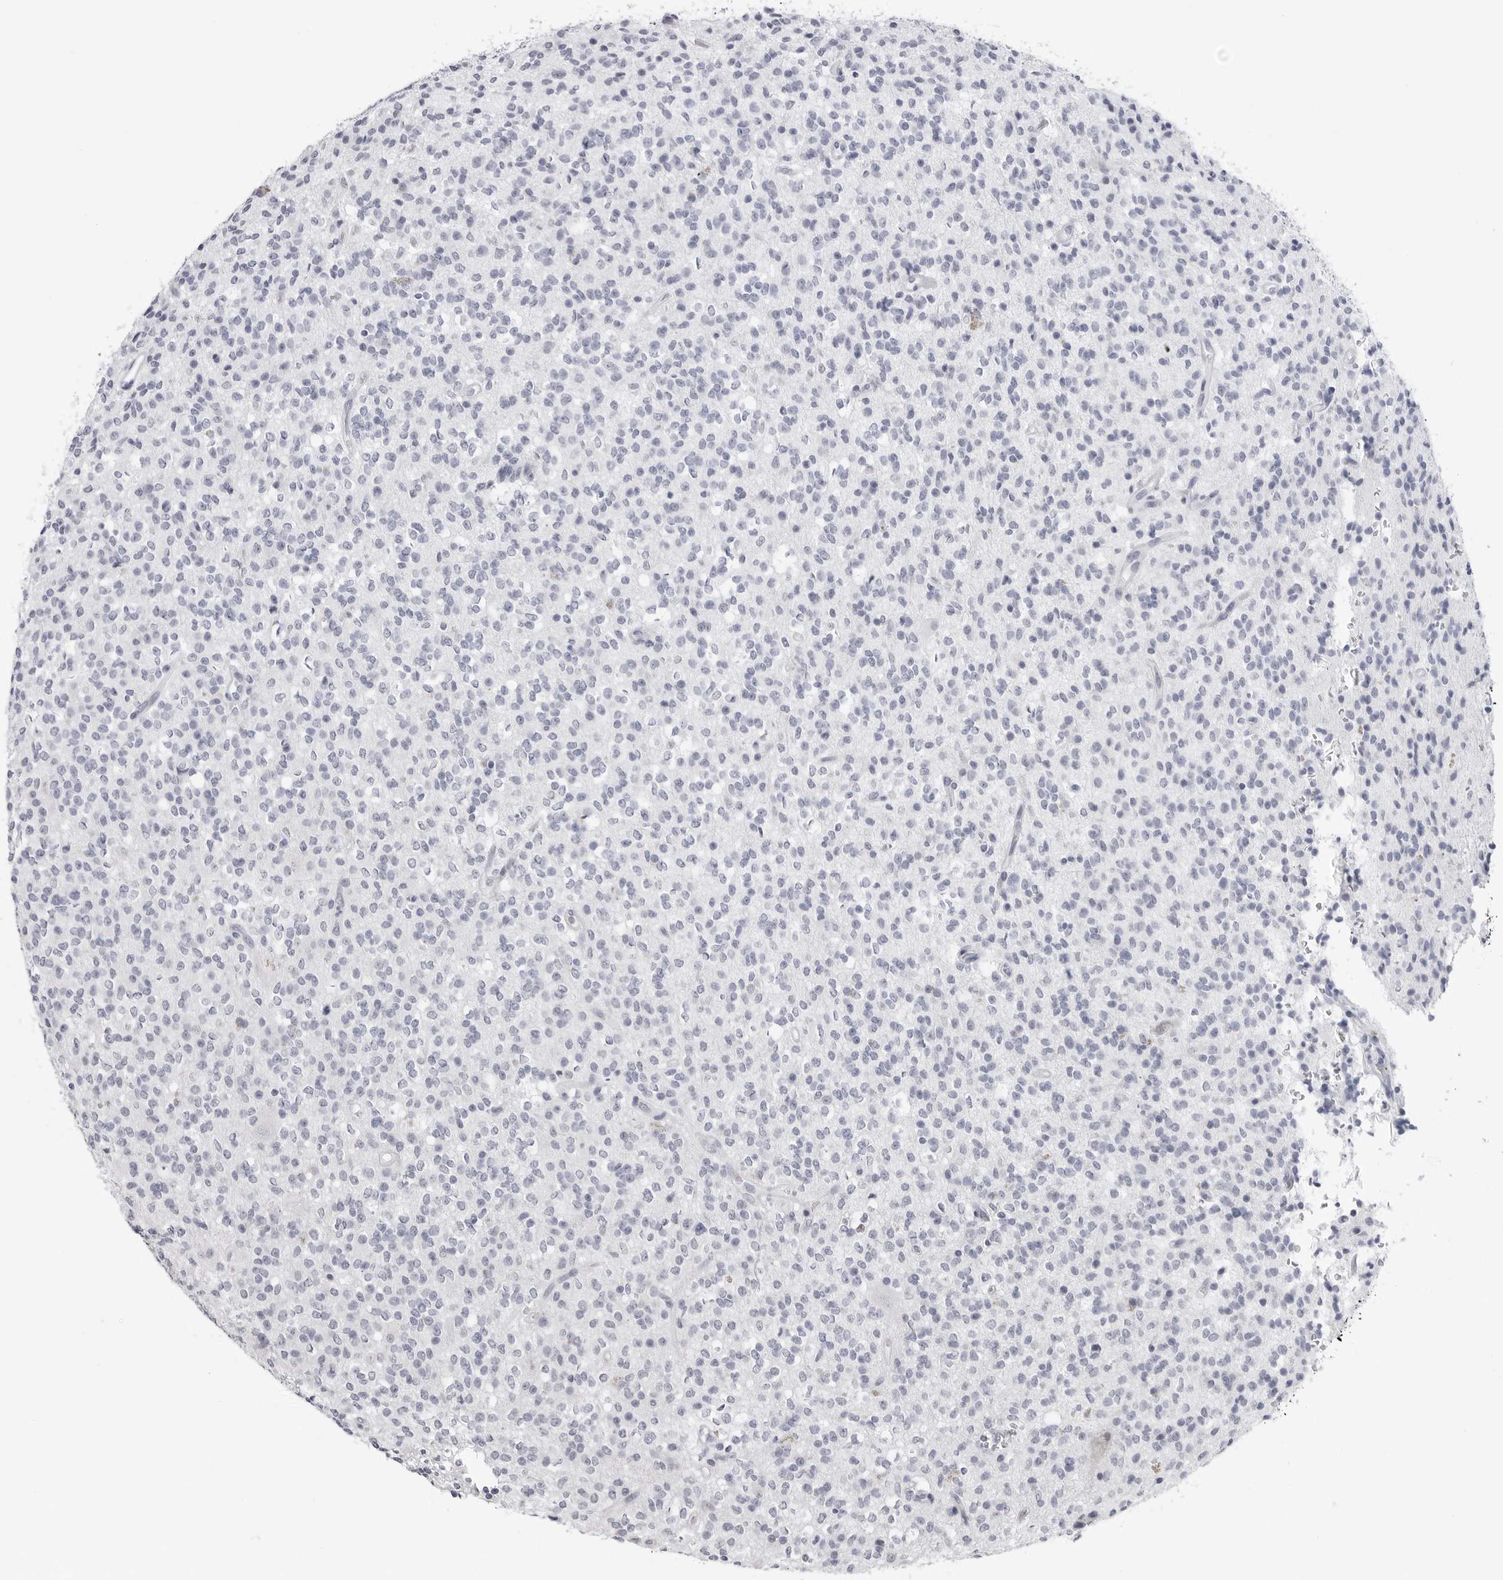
{"staining": {"intensity": "negative", "quantity": "none", "location": "none"}, "tissue": "glioma", "cell_type": "Tumor cells", "image_type": "cancer", "snomed": [{"axis": "morphology", "description": "Glioma, malignant, High grade"}, {"axis": "topography", "description": "Brain"}], "caption": "A high-resolution histopathology image shows IHC staining of malignant high-grade glioma, which reveals no significant positivity in tumor cells. (DAB (3,3'-diaminobenzidine) immunohistochemistry visualized using brightfield microscopy, high magnification).", "gene": "PGA3", "patient": {"sex": "male", "age": 34}}